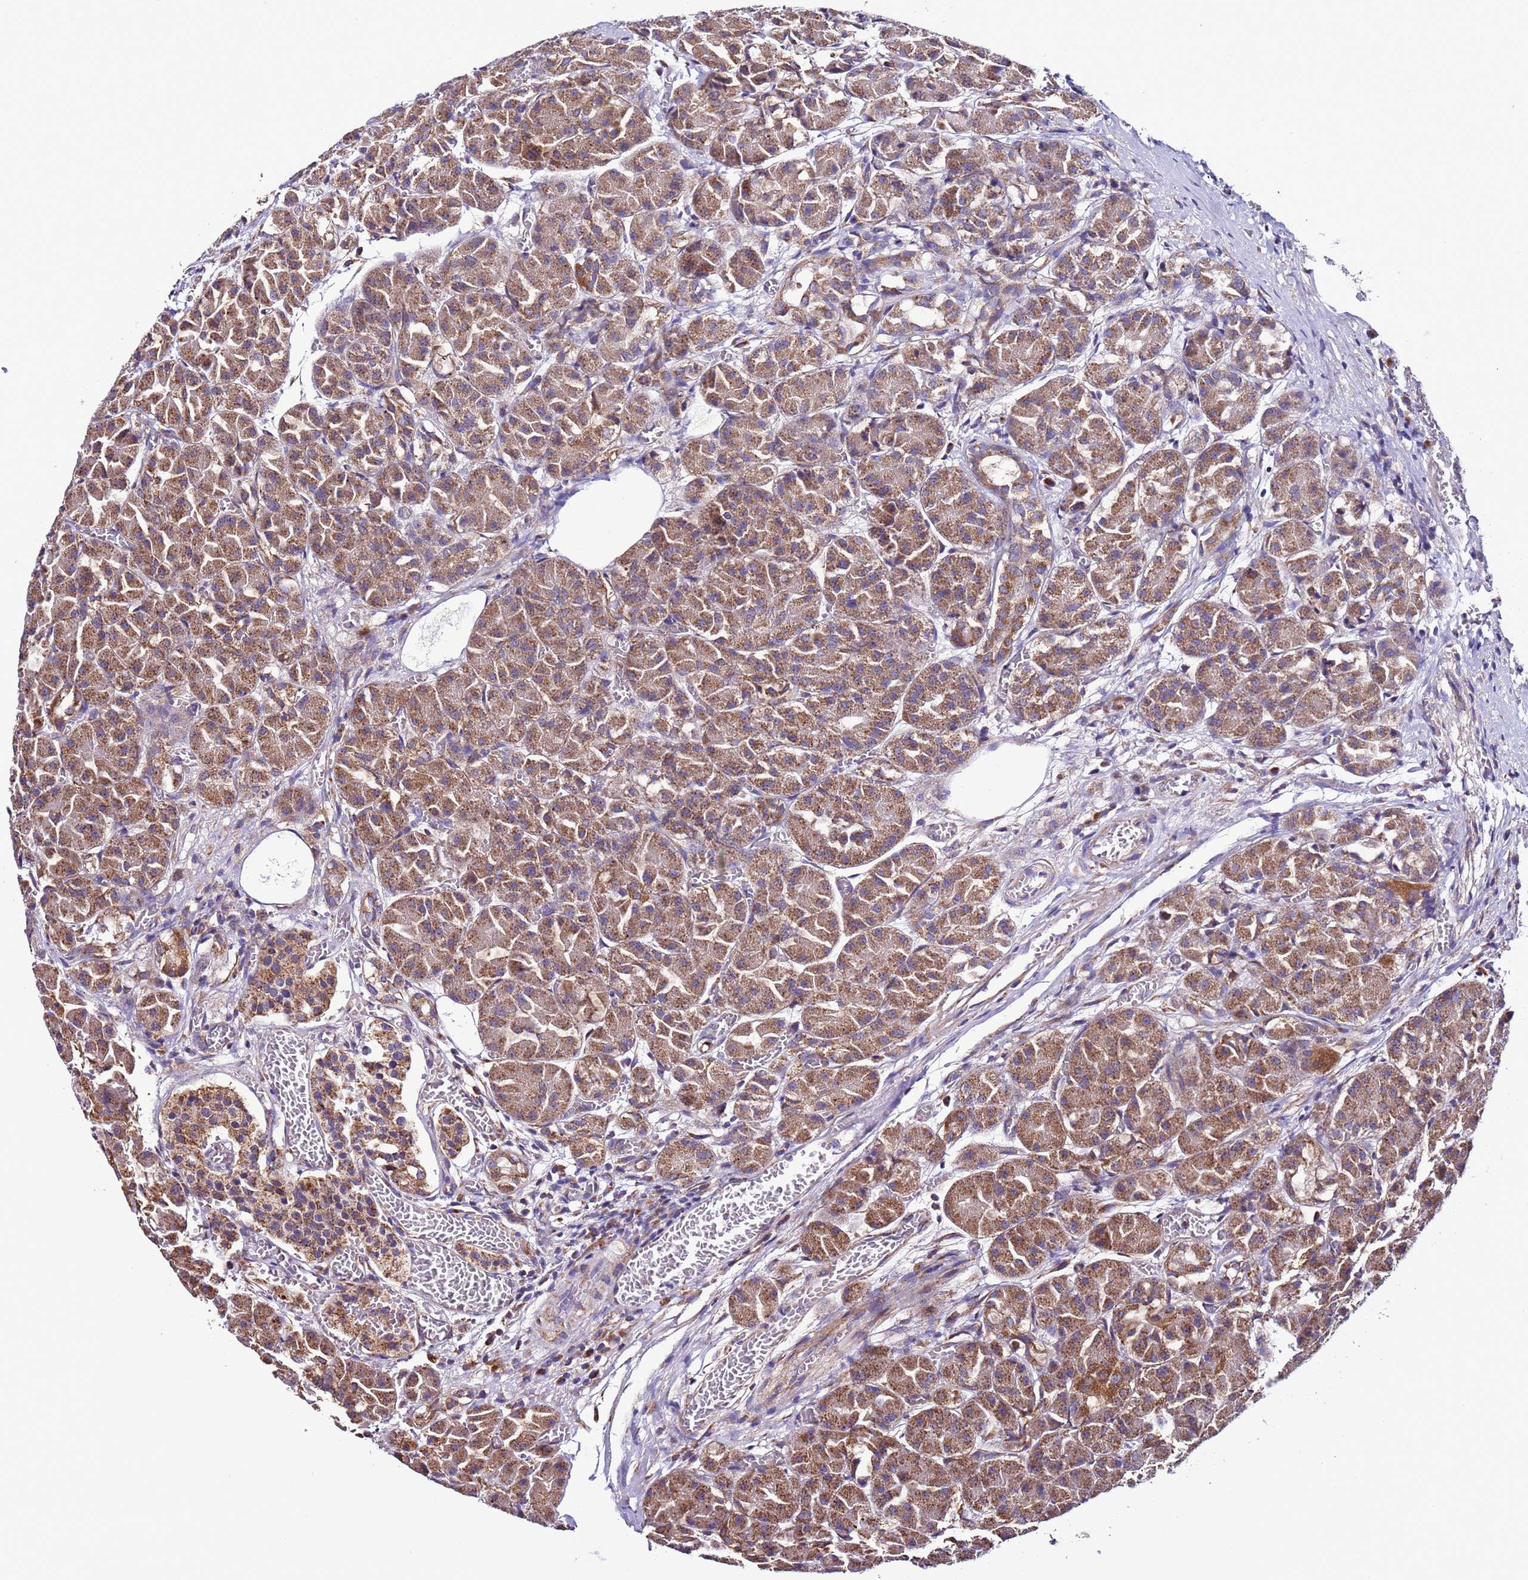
{"staining": {"intensity": "moderate", "quantity": ">75%", "location": "cytoplasmic/membranous"}, "tissue": "pancreas", "cell_type": "Exocrine glandular cells", "image_type": "normal", "snomed": [{"axis": "morphology", "description": "Normal tissue, NOS"}, {"axis": "topography", "description": "Pancreas"}], "caption": "Immunohistochemical staining of normal pancreas exhibits medium levels of moderate cytoplasmic/membranous positivity in about >75% of exocrine glandular cells.", "gene": "AHI1", "patient": {"sex": "male", "age": 63}}